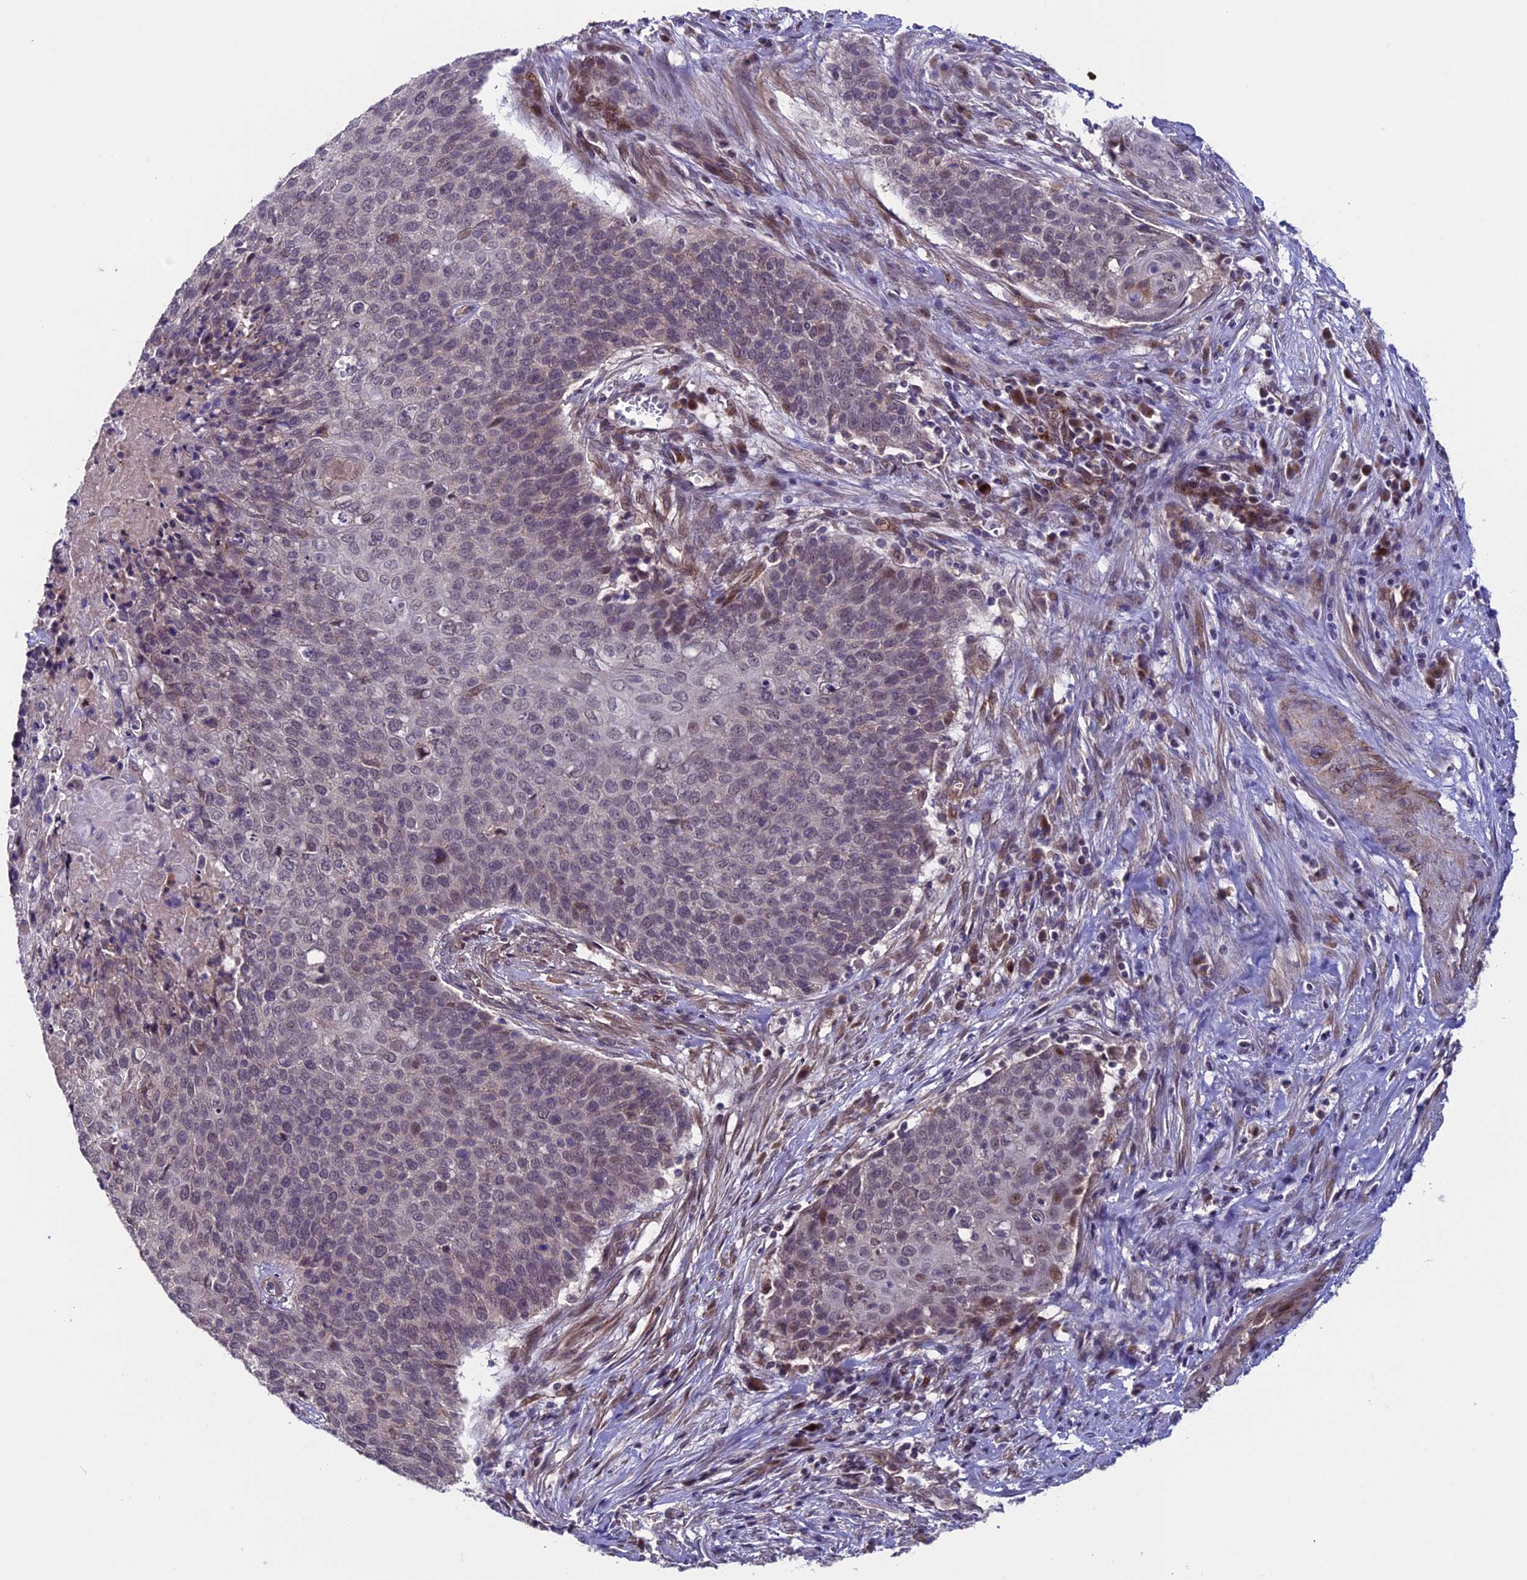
{"staining": {"intensity": "negative", "quantity": "none", "location": "none"}, "tissue": "cervical cancer", "cell_type": "Tumor cells", "image_type": "cancer", "snomed": [{"axis": "morphology", "description": "Squamous cell carcinoma, NOS"}, {"axis": "topography", "description": "Cervix"}], "caption": "This micrograph is of squamous cell carcinoma (cervical) stained with immunohistochemistry (IHC) to label a protein in brown with the nuclei are counter-stained blue. There is no staining in tumor cells. (DAB (3,3'-diaminobenzidine) IHC visualized using brightfield microscopy, high magnification).", "gene": "SIPA1L3", "patient": {"sex": "female", "age": 39}}